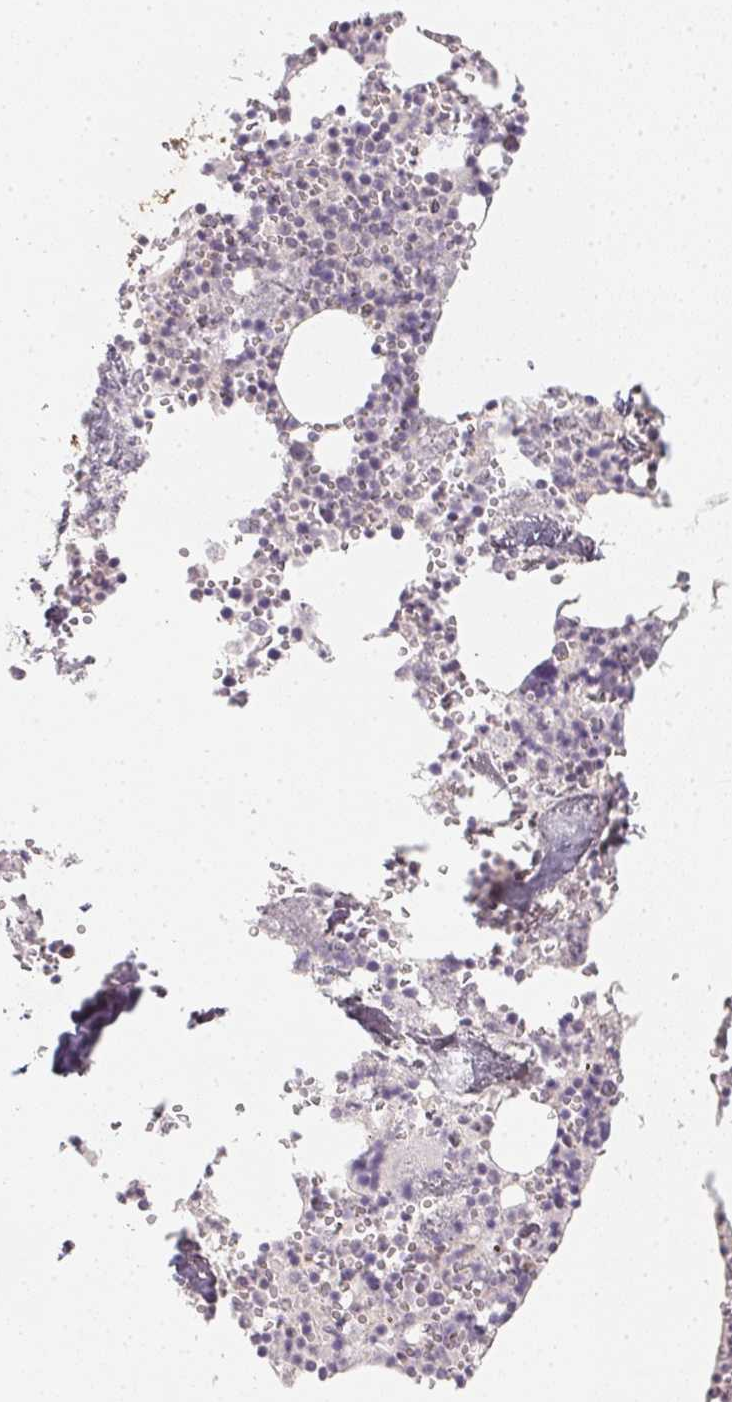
{"staining": {"intensity": "negative", "quantity": "none", "location": "none"}, "tissue": "bone marrow", "cell_type": "Hematopoietic cells", "image_type": "normal", "snomed": [{"axis": "morphology", "description": "Normal tissue, NOS"}, {"axis": "topography", "description": "Bone marrow"}], "caption": "Immunohistochemistry (IHC) image of unremarkable human bone marrow stained for a protein (brown), which reveals no positivity in hematopoietic cells.", "gene": "SOAT1", "patient": {"sex": "male", "age": 54}}